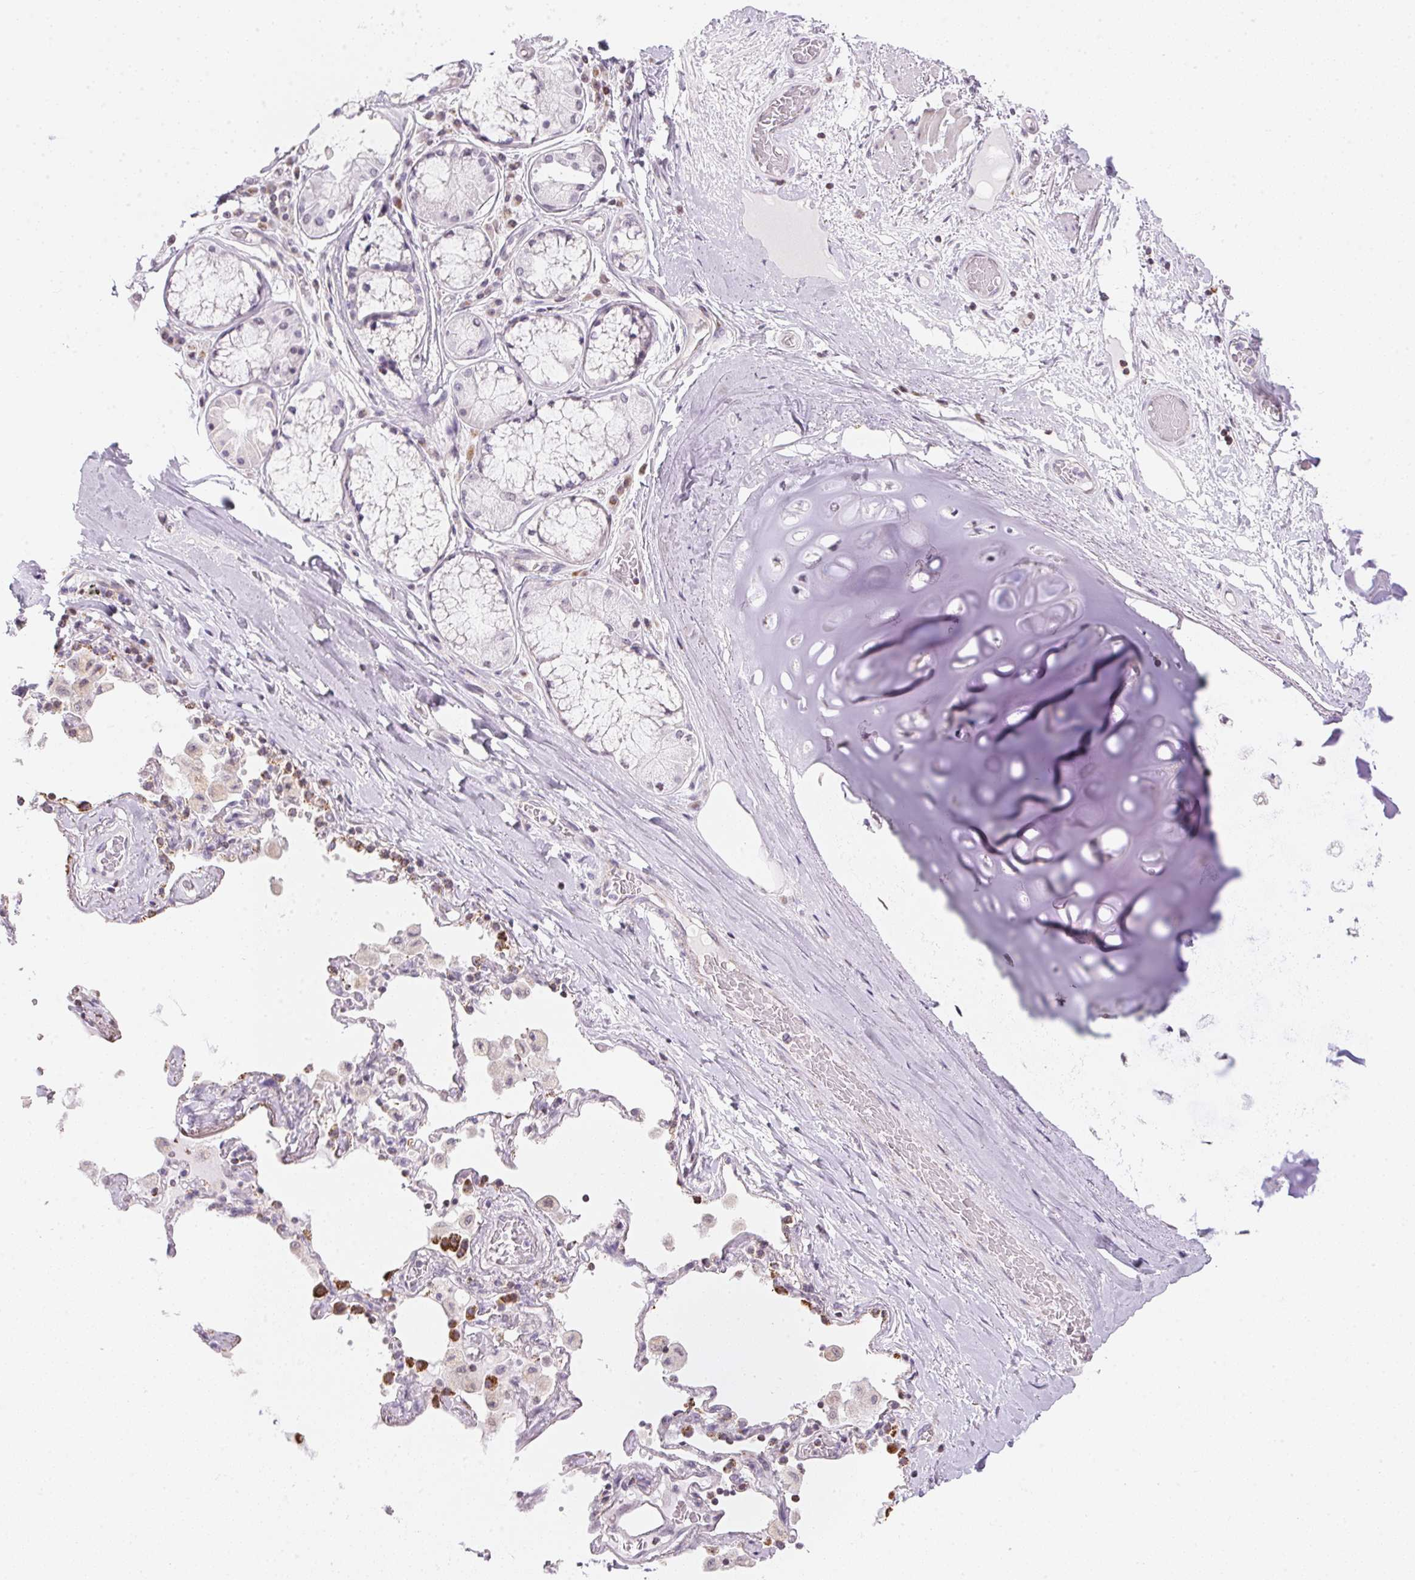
{"staining": {"intensity": "negative", "quantity": "none", "location": "none"}, "tissue": "adipose tissue", "cell_type": "Adipocytes", "image_type": "normal", "snomed": [{"axis": "morphology", "description": "Normal tissue, NOS"}, {"axis": "topography", "description": "Cartilage tissue"}, {"axis": "topography", "description": "Bronchus"}], "caption": "Immunohistochemistry micrograph of normal adipose tissue stained for a protein (brown), which demonstrates no positivity in adipocytes.", "gene": "GIPC2", "patient": {"sex": "male", "age": 64}}